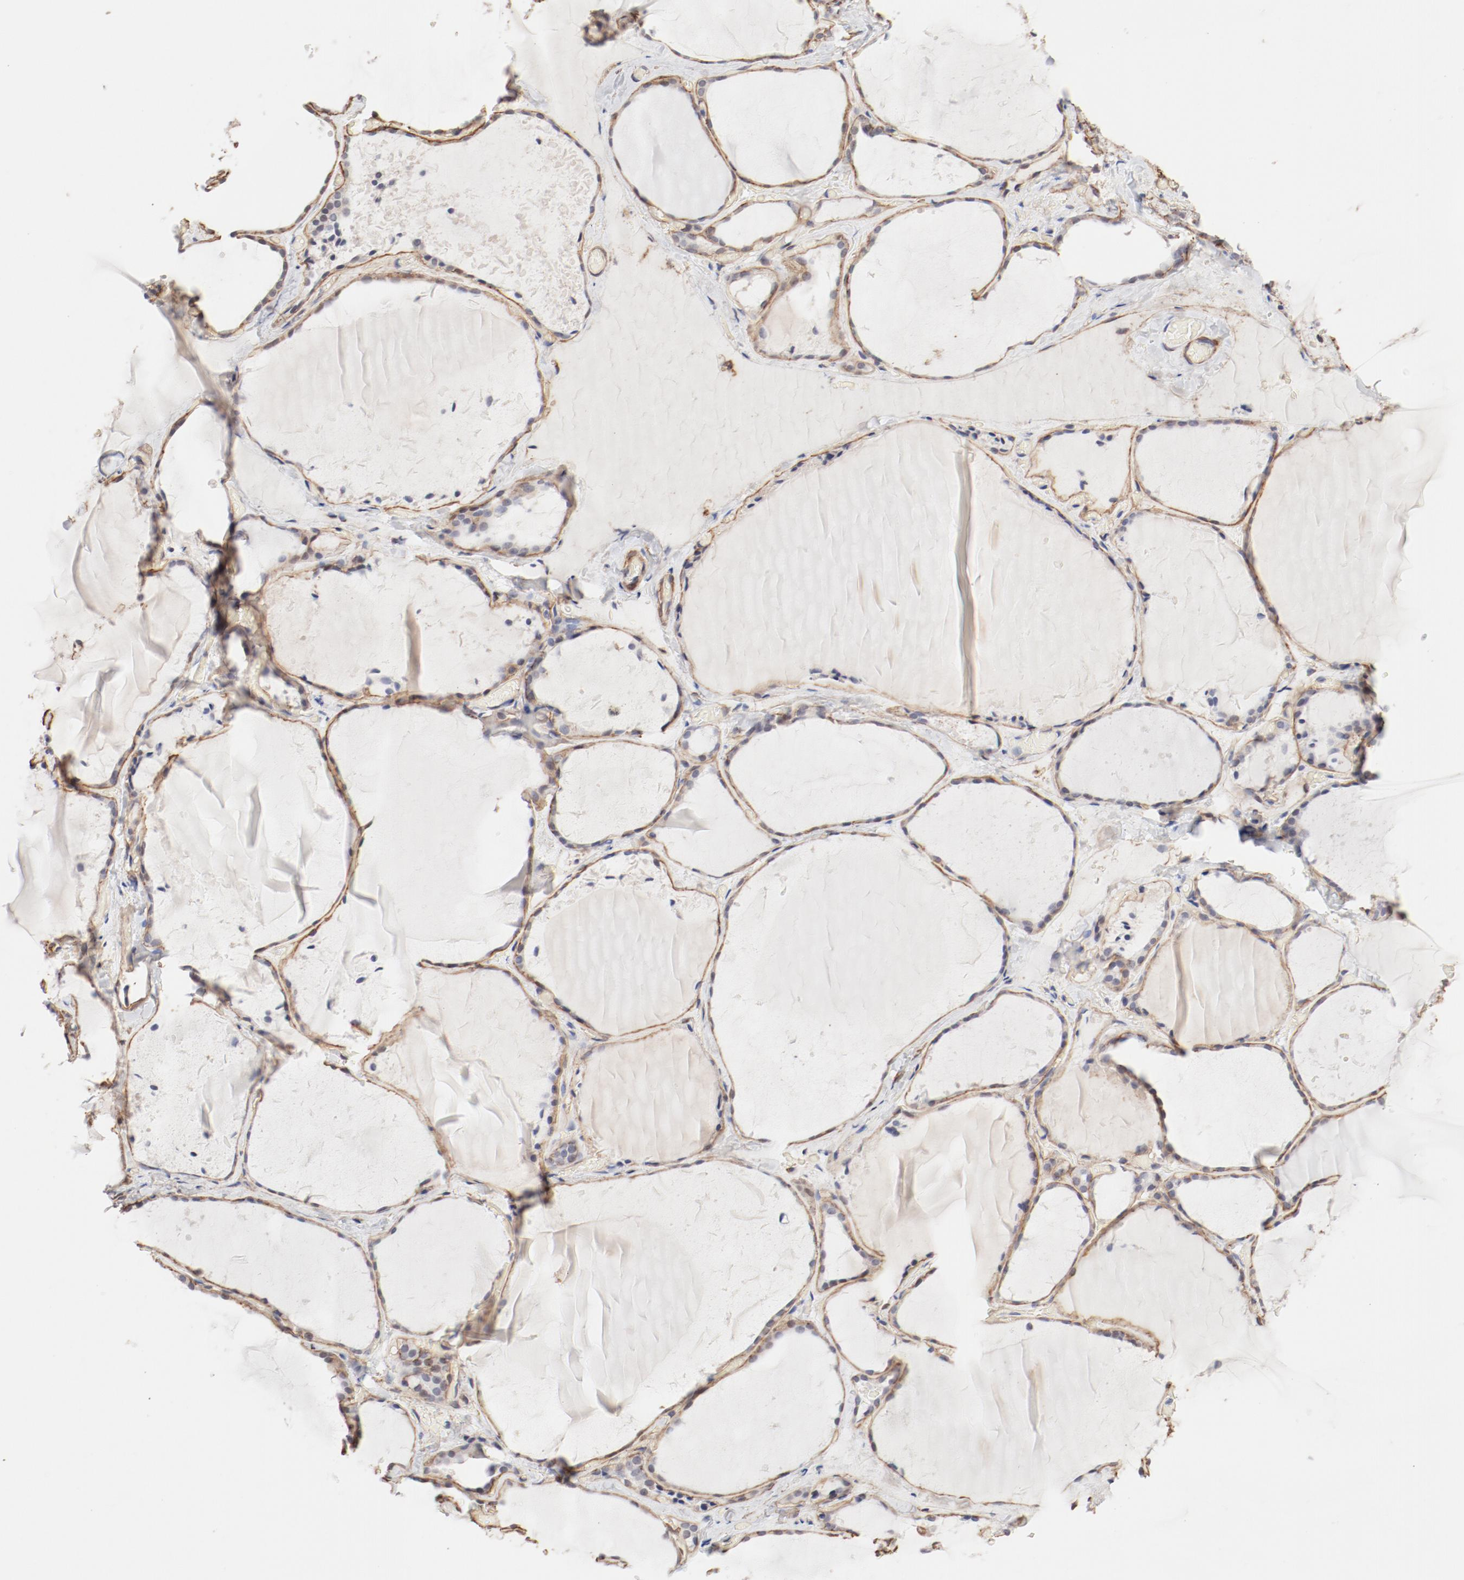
{"staining": {"intensity": "negative", "quantity": "none", "location": "none"}, "tissue": "thyroid gland", "cell_type": "Glandular cells", "image_type": "normal", "snomed": [{"axis": "morphology", "description": "Normal tissue, NOS"}, {"axis": "topography", "description": "Thyroid gland"}], "caption": "Immunohistochemistry (IHC) micrograph of benign thyroid gland: human thyroid gland stained with DAB exhibits no significant protein expression in glandular cells.", "gene": "MAGED4B", "patient": {"sex": "female", "age": 22}}